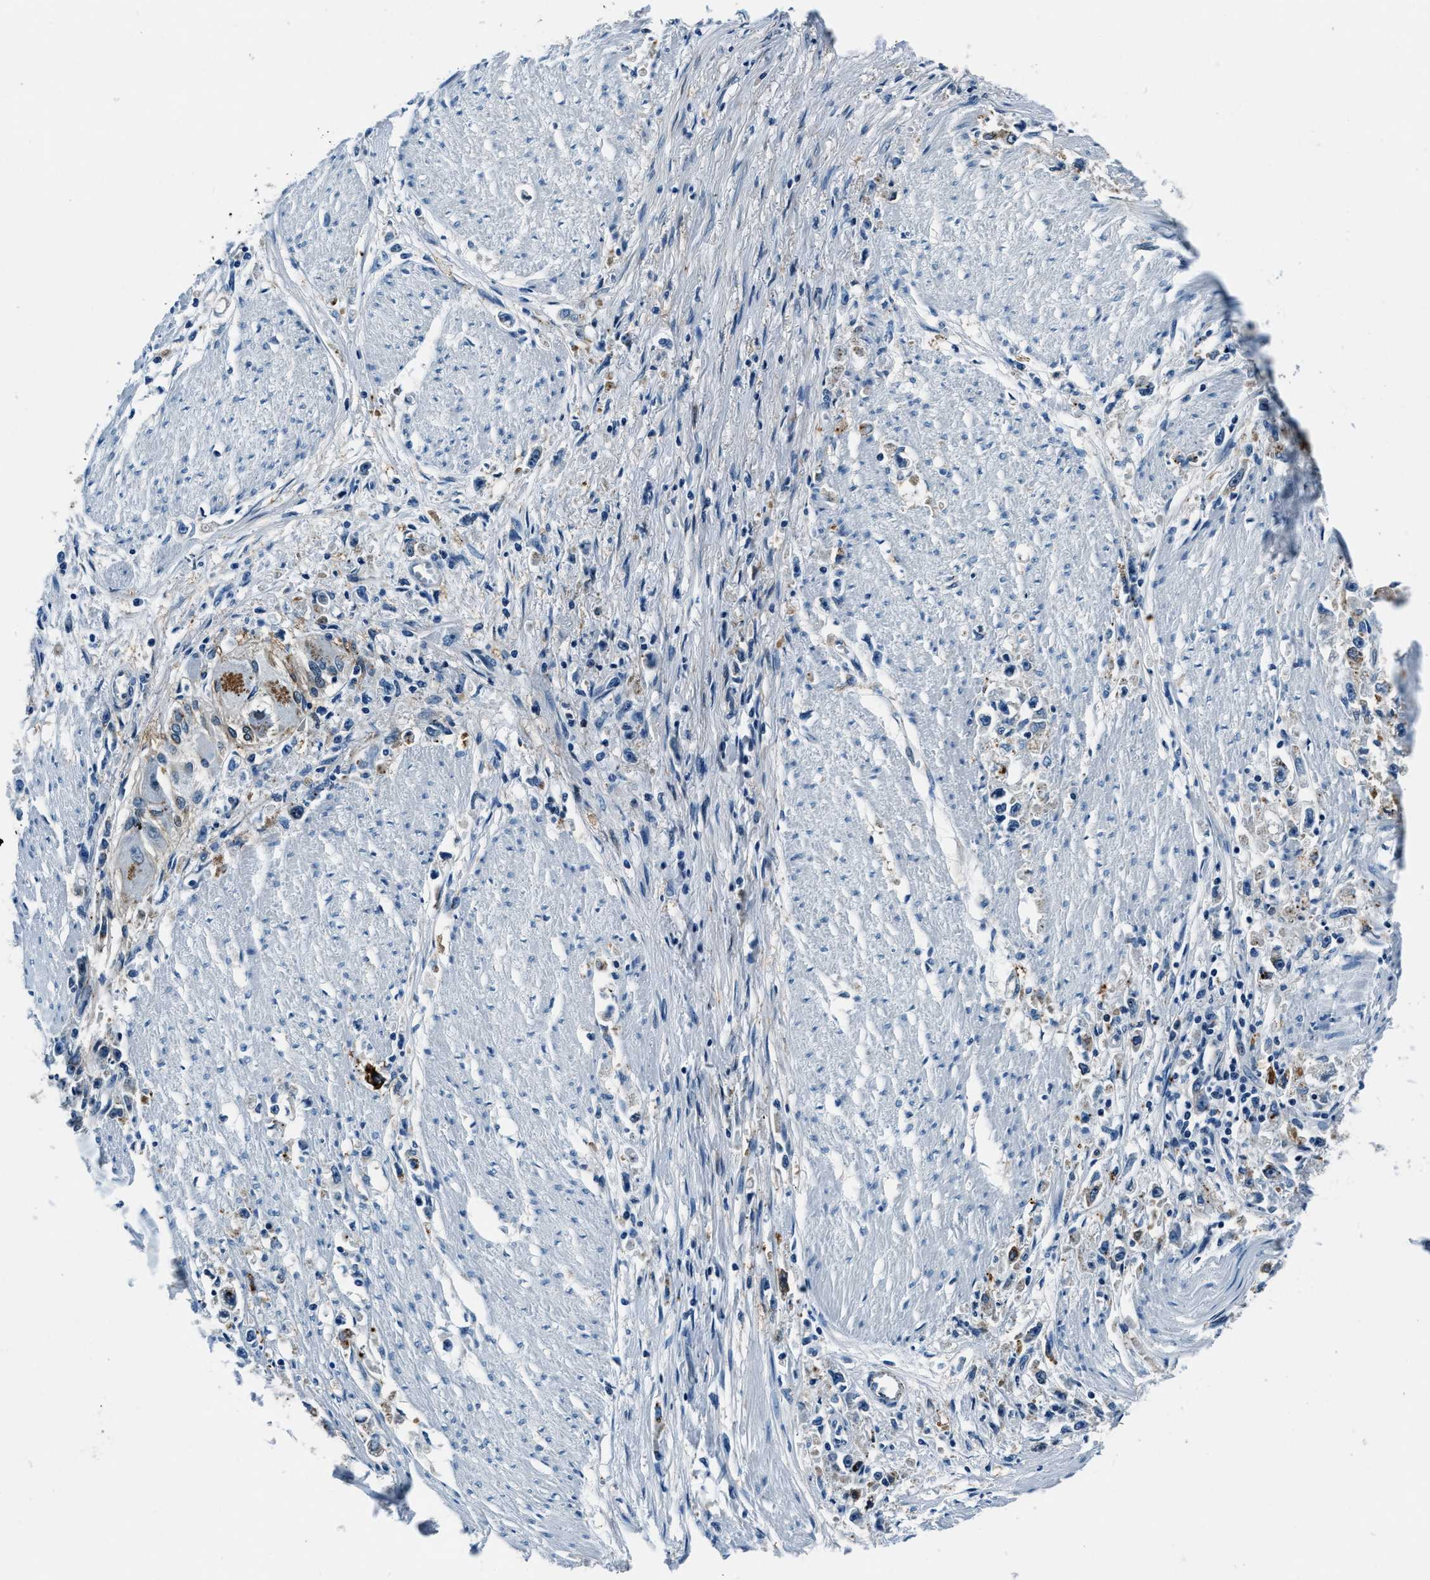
{"staining": {"intensity": "negative", "quantity": "none", "location": "none"}, "tissue": "stomach cancer", "cell_type": "Tumor cells", "image_type": "cancer", "snomed": [{"axis": "morphology", "description": "Adenocarcinoma, NOS"}, {"axis": "topography", "description": "Stomach"}], "caption": "There is no significant expression in tumor cells of stomach adenocarcinoma. Nuclei are stained in blue.", "gene": "PTPDC1", "patient": {"sex": "female", "age": 59}}